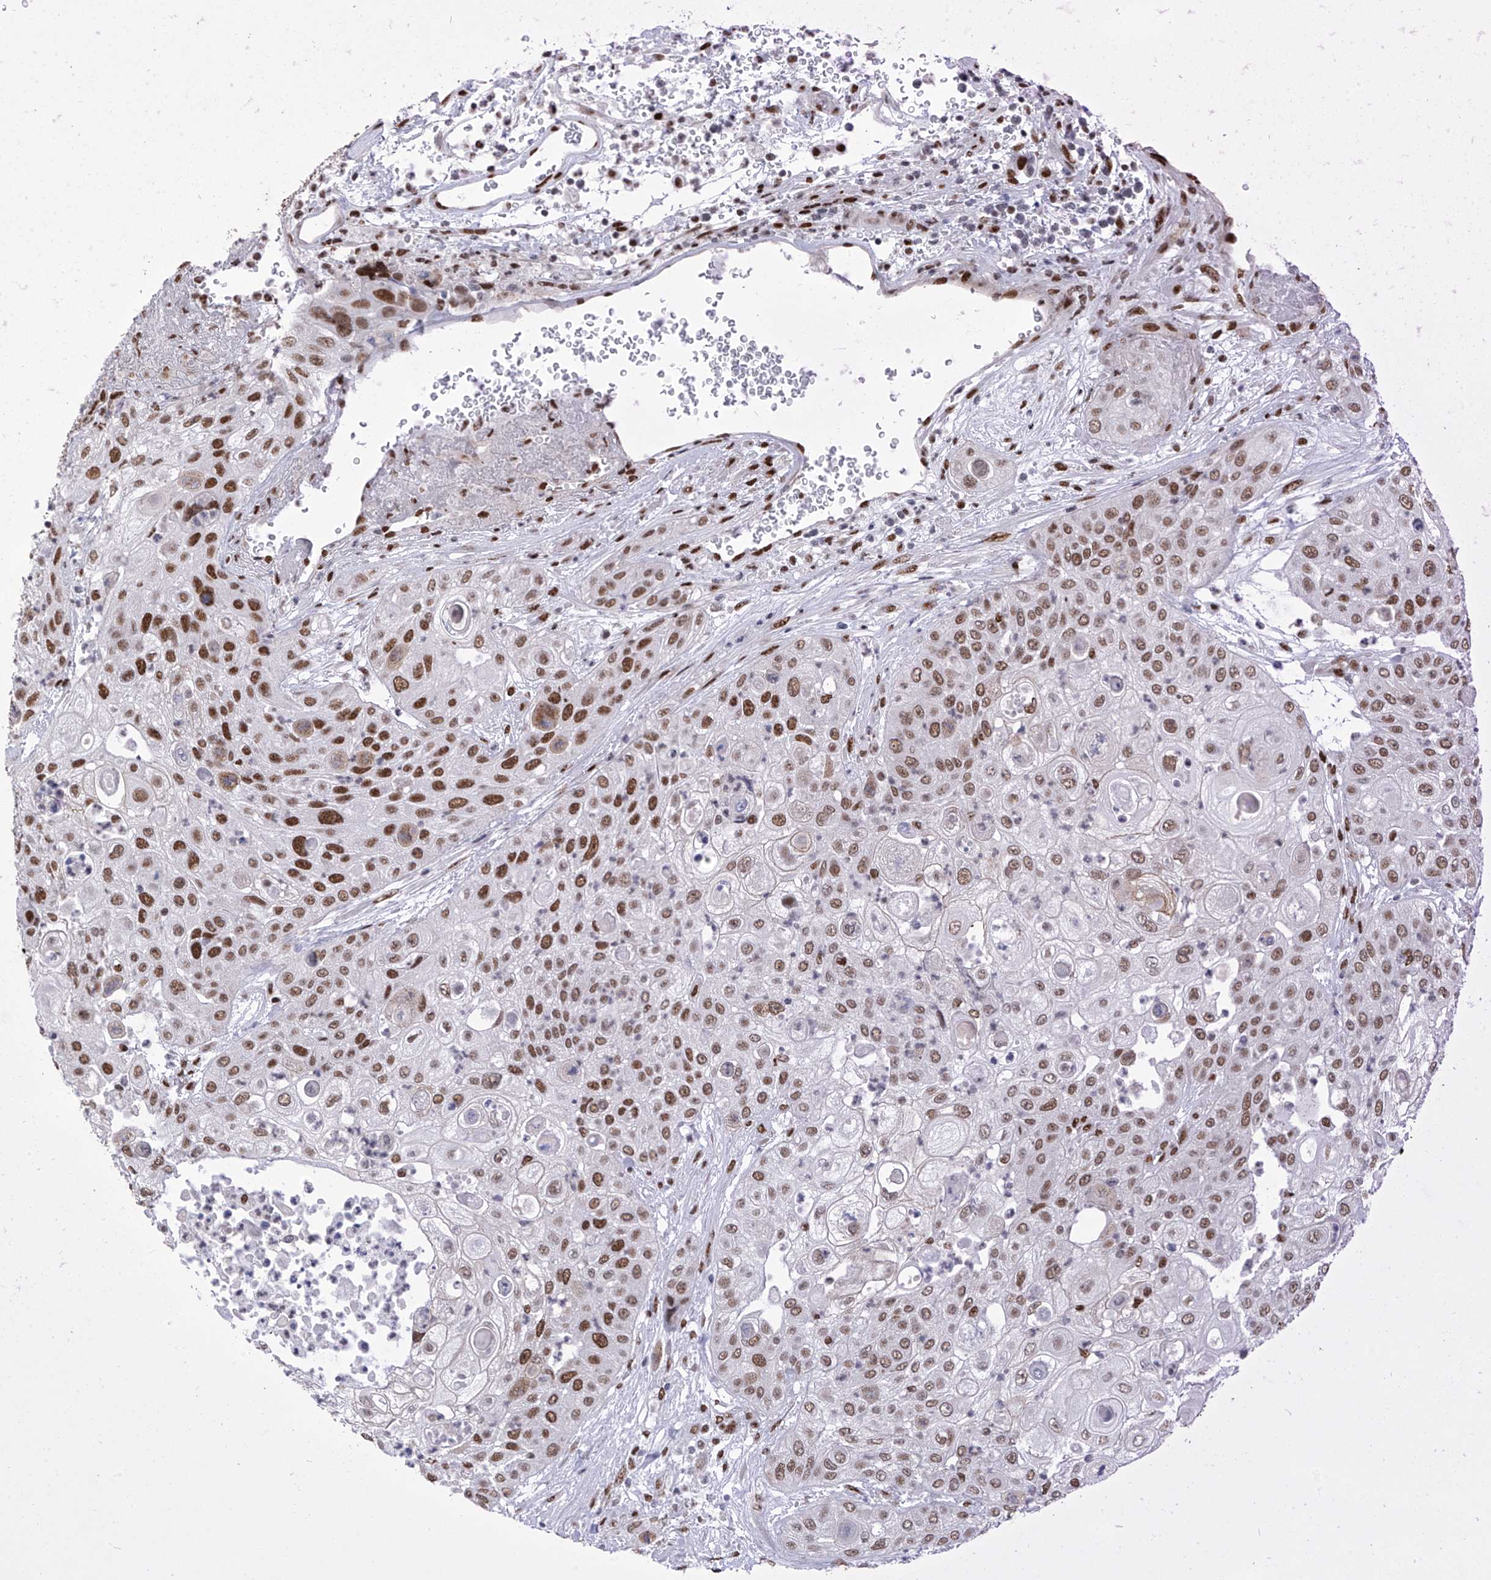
{"staining": {"intensity": "moderate", "quantity": ">75%", "location": "nuclear"}, "tissue": "urothelial cancer", "cell_type": "Tumor cells", "image_type": "cancer", "snomed": [{"axis": "morphology", "description": "Urothelial carcinoma, High grade"}, {"axis": "topography", "description": "Urinary bladder"}], "caption": "This is a histology image of IHC staining of urothelial cancer, which shows moderate staining in the nuclear of tumor cells.", "gene": "KHSRP", "patient": {"sex": "female", "age": 79}}